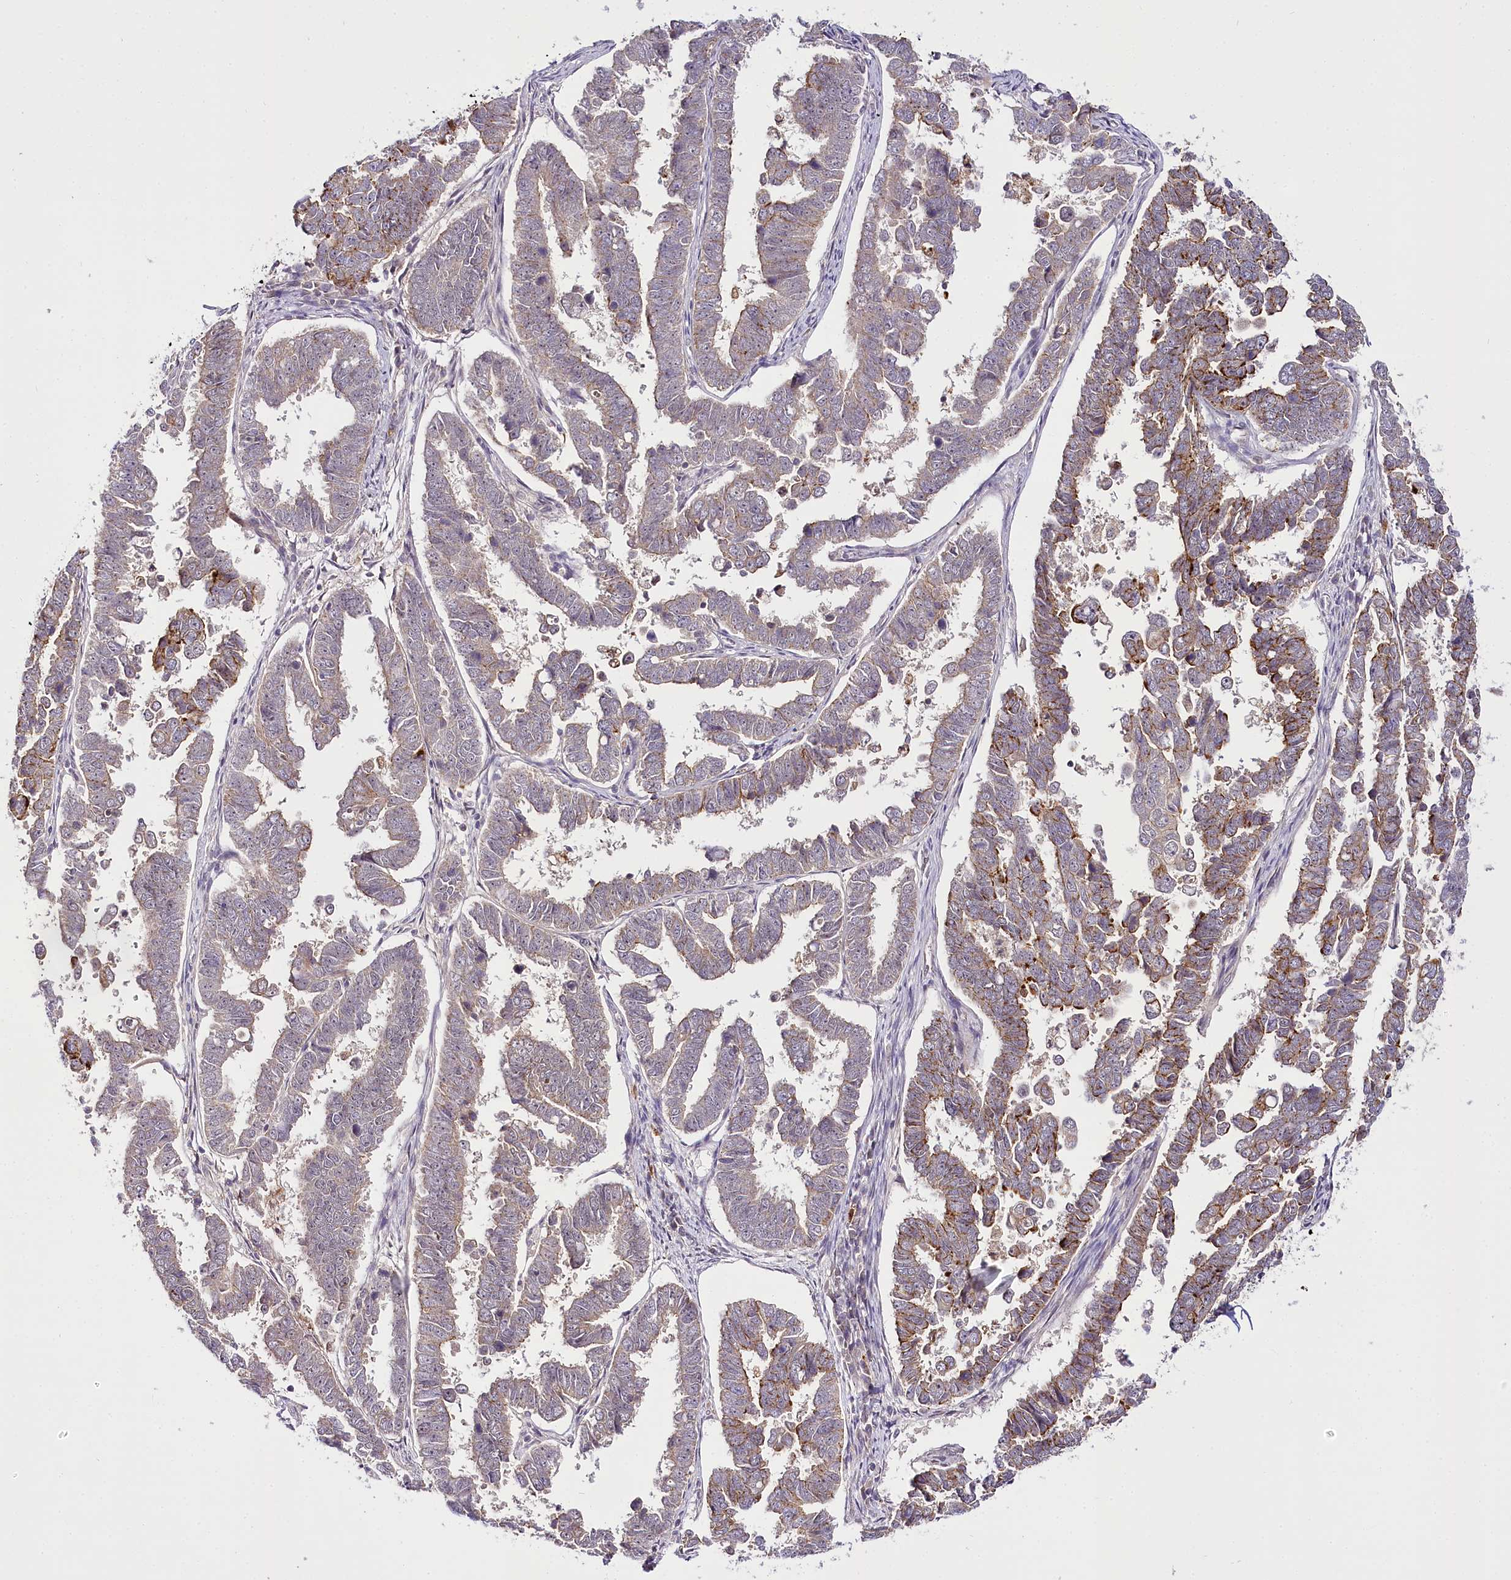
{"staining": {"intensity": "moderate", "quantity": "25%-75%", "location": "cytoplasmic/membranous"}, "tissue": "endometrial cancer", "cell_type": "Tumor cells", "image_type": "cancer", "snomed": [{"axis": "morphology", "description": "Adenocarcinoma, NOS"}, {"axis": "topography", "description": "Endometrium"}], "caption": "A brown stain labels moderate cytoplasmic/membranous positivity of a protein in endometrial adenocarcinoma tumor cells.", "gene": "VWA5A", "patient": {"sex": "female", "age": 75}}